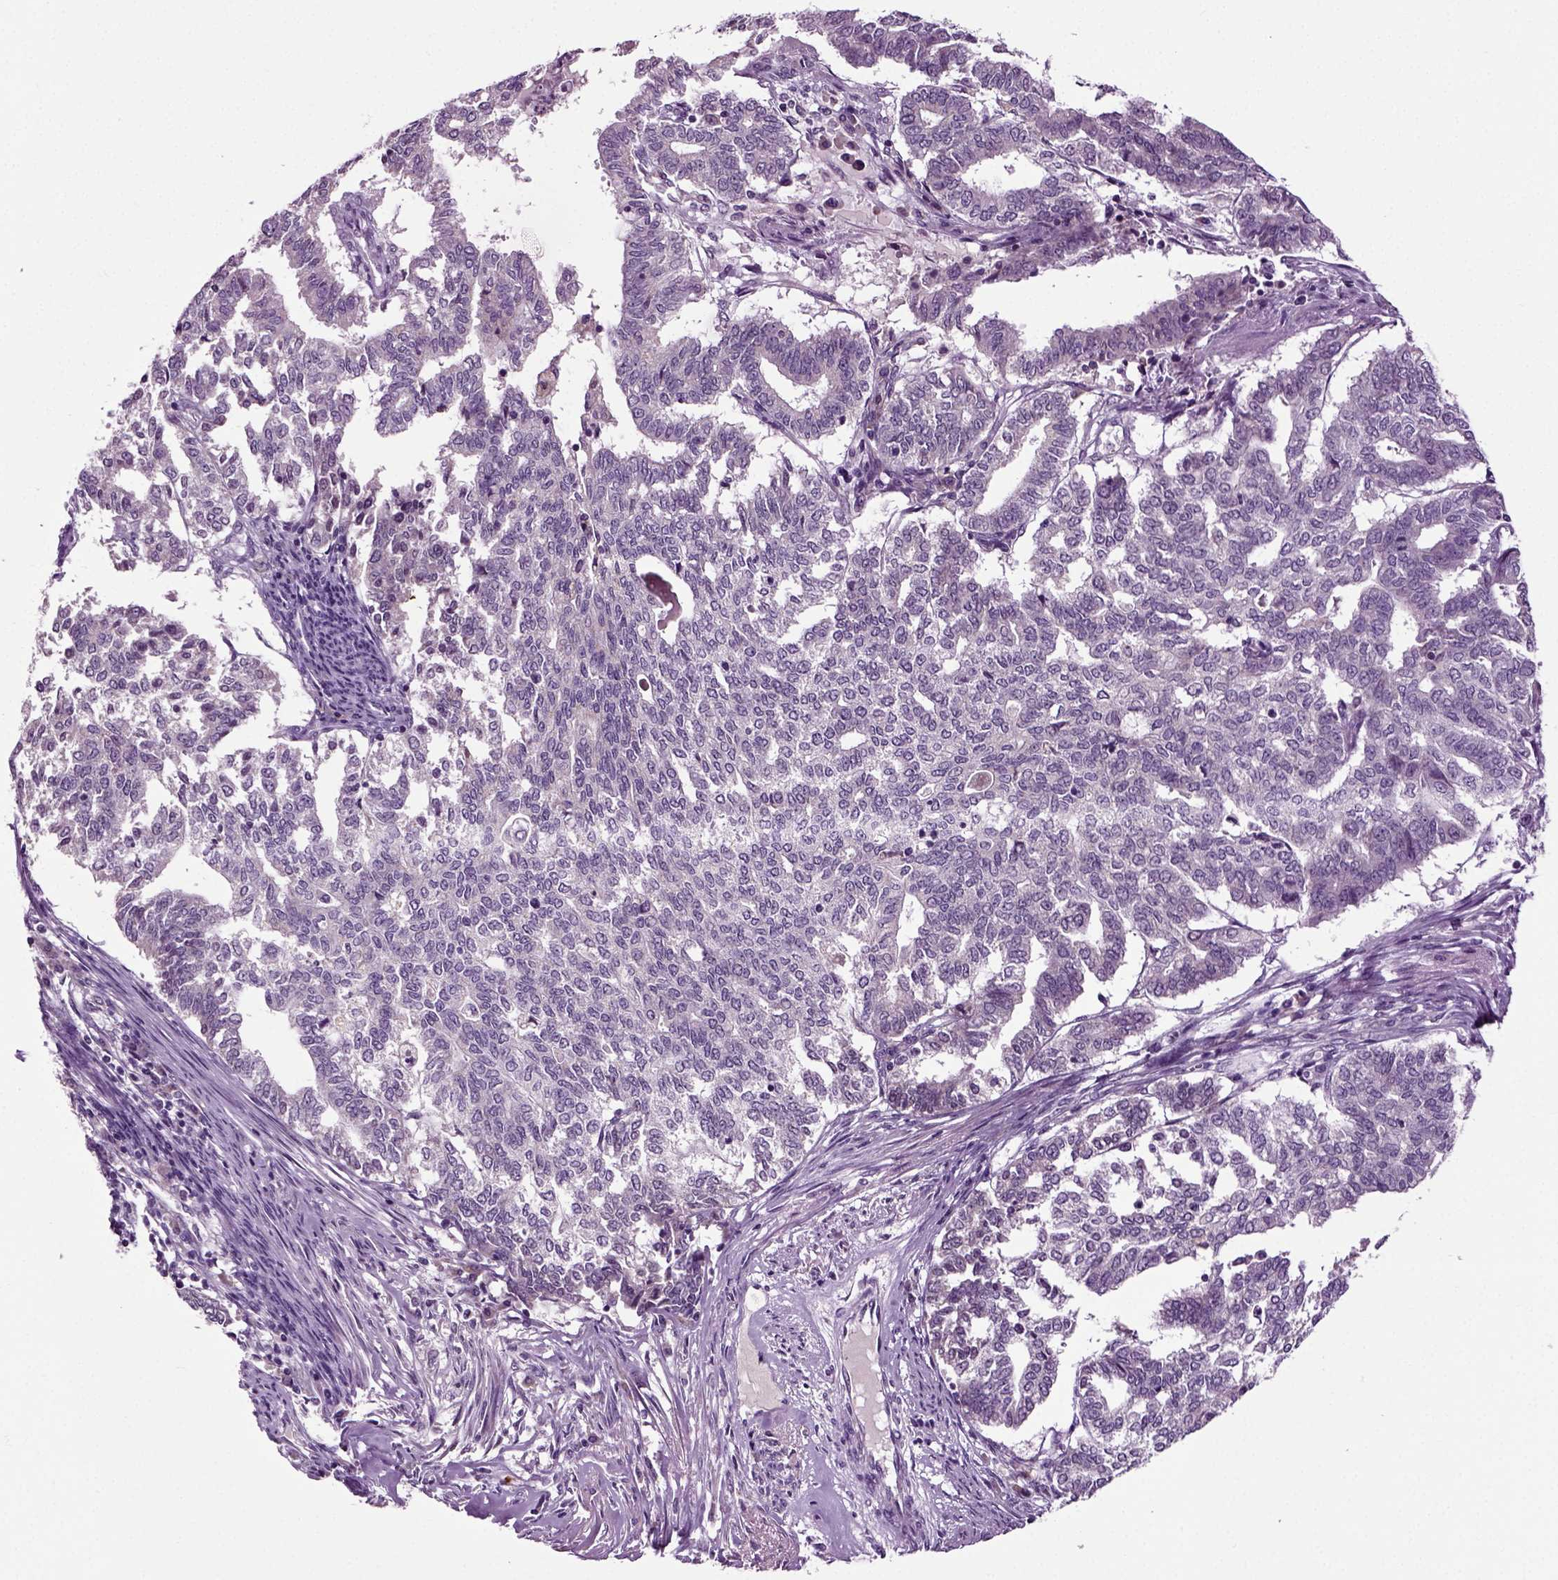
{"staining": {"intensity": "negative", "quantity": "none", "location": "none"}, "tissue": "endometrial cancer", "cell_type": "Tumor cells", "image_type": "cancer", "snomed": [{"axis": "morphology", "description": "Adenocarcinoma, NOS"}, {"axis": "topography", "description": "Endometrium"}], "caption": "Photomicrograph shows no significant protein positivity in tumor cells of endometrial cancer (adenocarcinoma).", "gene": "SPATA17", "patient": {"sex": "female", "age": 79}}